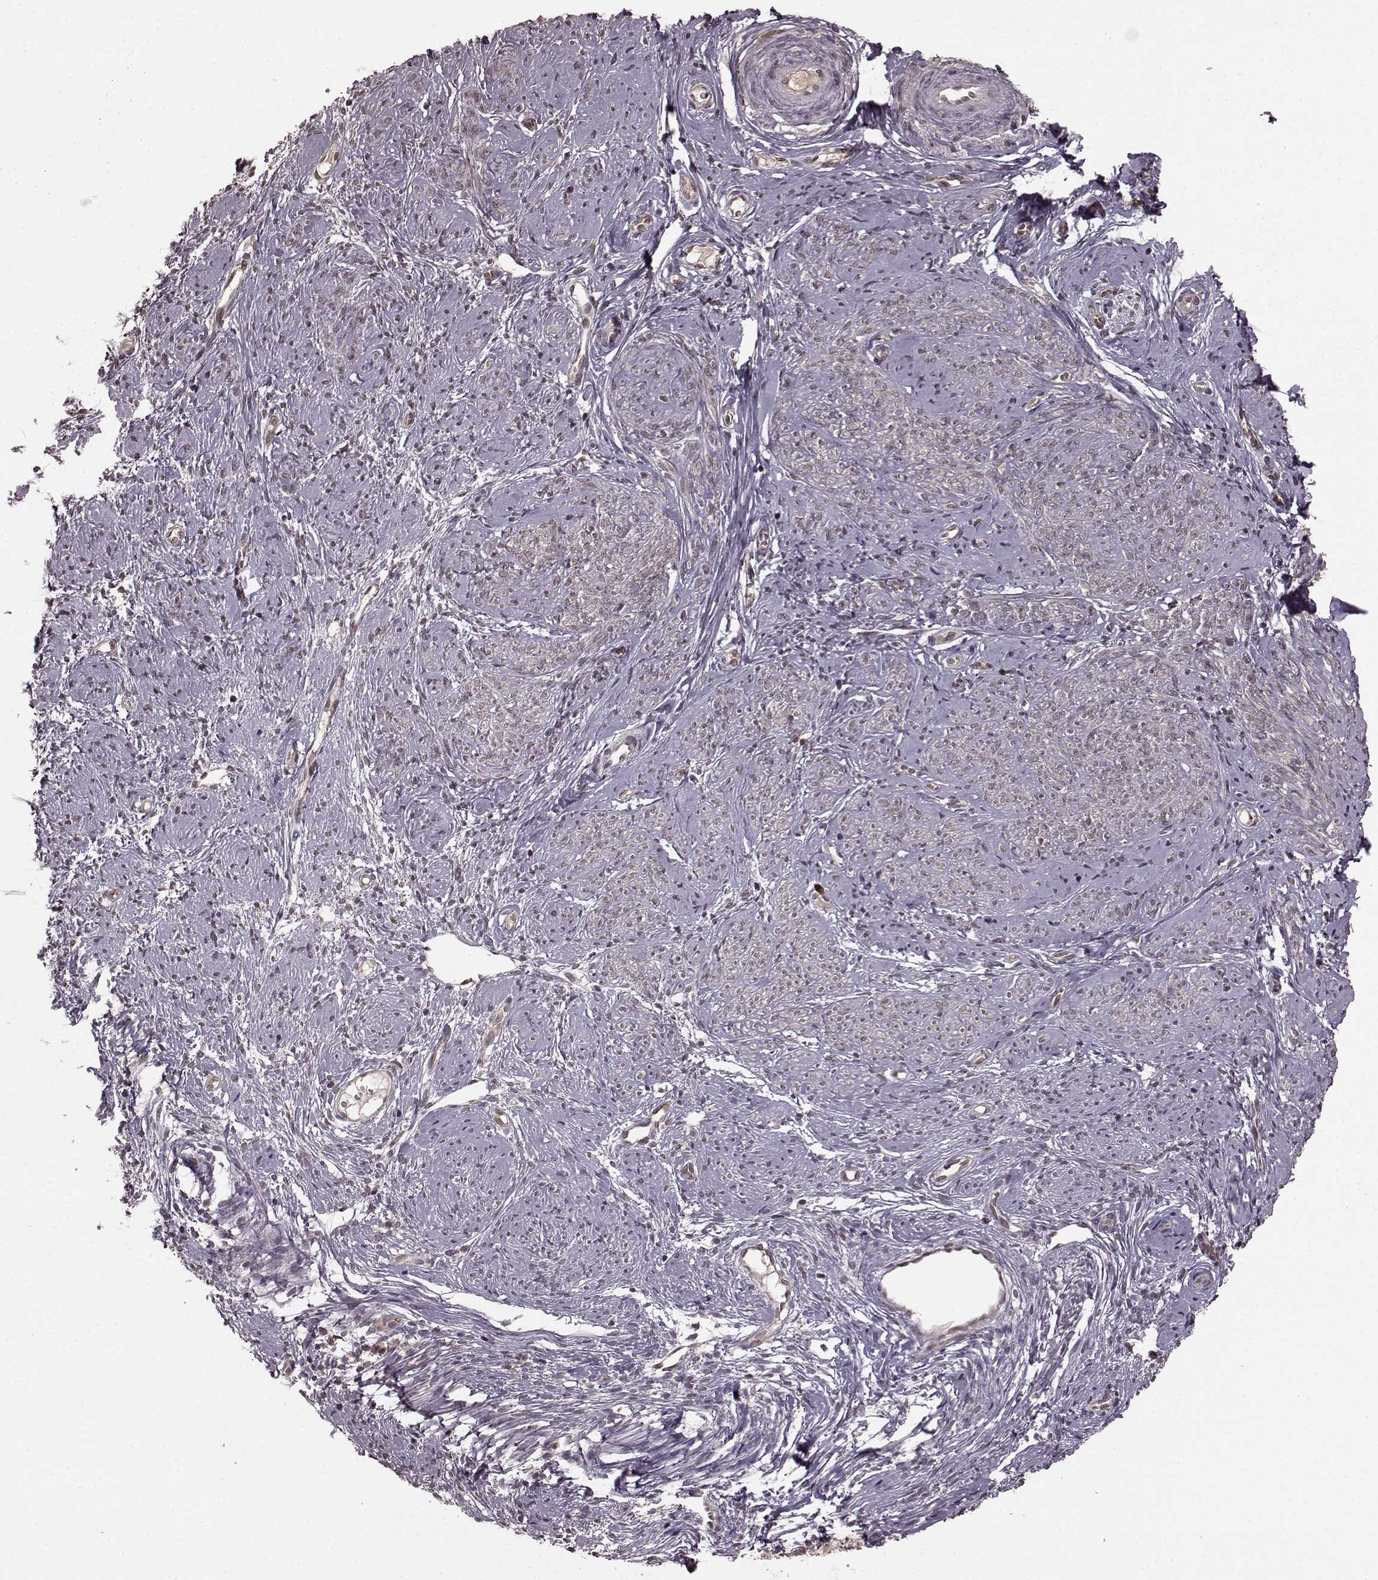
{"staining": {"intensity": "negative", "quantity": "none", "location": "none"}, "tissue": "smooth muscle", "cell_type": "Smooth muscle cells", "image_type": "normal", "snomed": [{"axis": "morphology", "description": "Normal tissue, NOS"}, {"axis": "topography", "description": "Smooth muscle"}], "caption": "Smooth muscle cells show no significant protein expression in benign smooth muscle.", "gene": "GSS", "patient": {"sex": "female", "age": 48}}